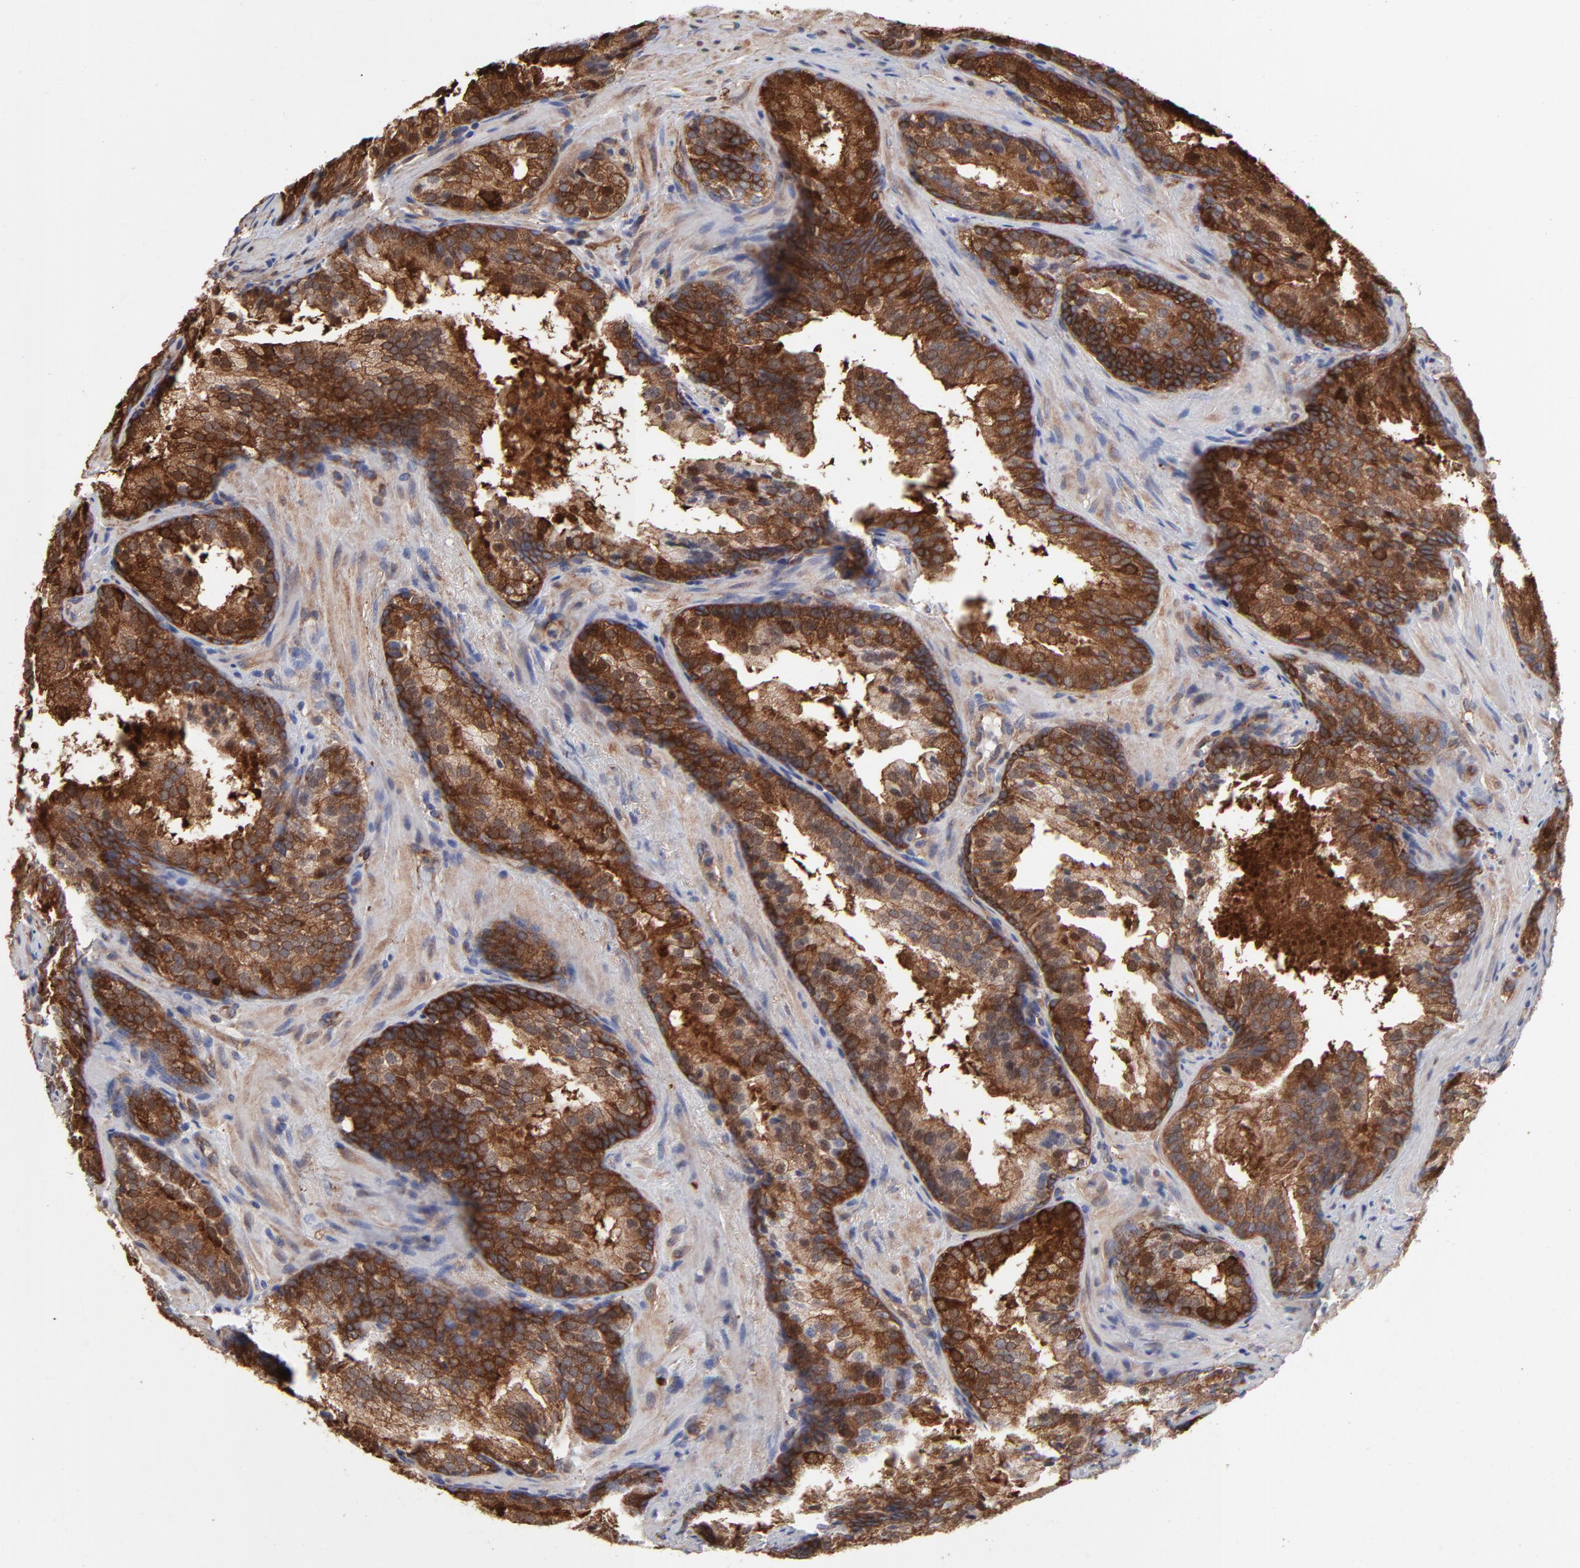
{"staining": {"intensity": "strong", "quantity": ">75%", "location": "cytoplasmic/membranous"}, "tissue": "prostate cancer", "cell_type": "Tumor cells", "image_type": "cancer", "snomed": [{"axis": "morphology", "description": "Adenocarcinoma, Low grade"}, {"axis": "topography", "description": "Prostate"}], "caption": "Tumor cells display strong cytoplasmic/membranous expression in approximately >75% of cells in prostate cancer. The staining was performed using DAB (3,3'-diaminobenzidine) to visualize the protein expression in brown, while the nuclei were stained in blue with hematoxylin (Magnification: 20x).", "gene": "NFKBIA", "patient": {"sex": "male", "age": 69}}